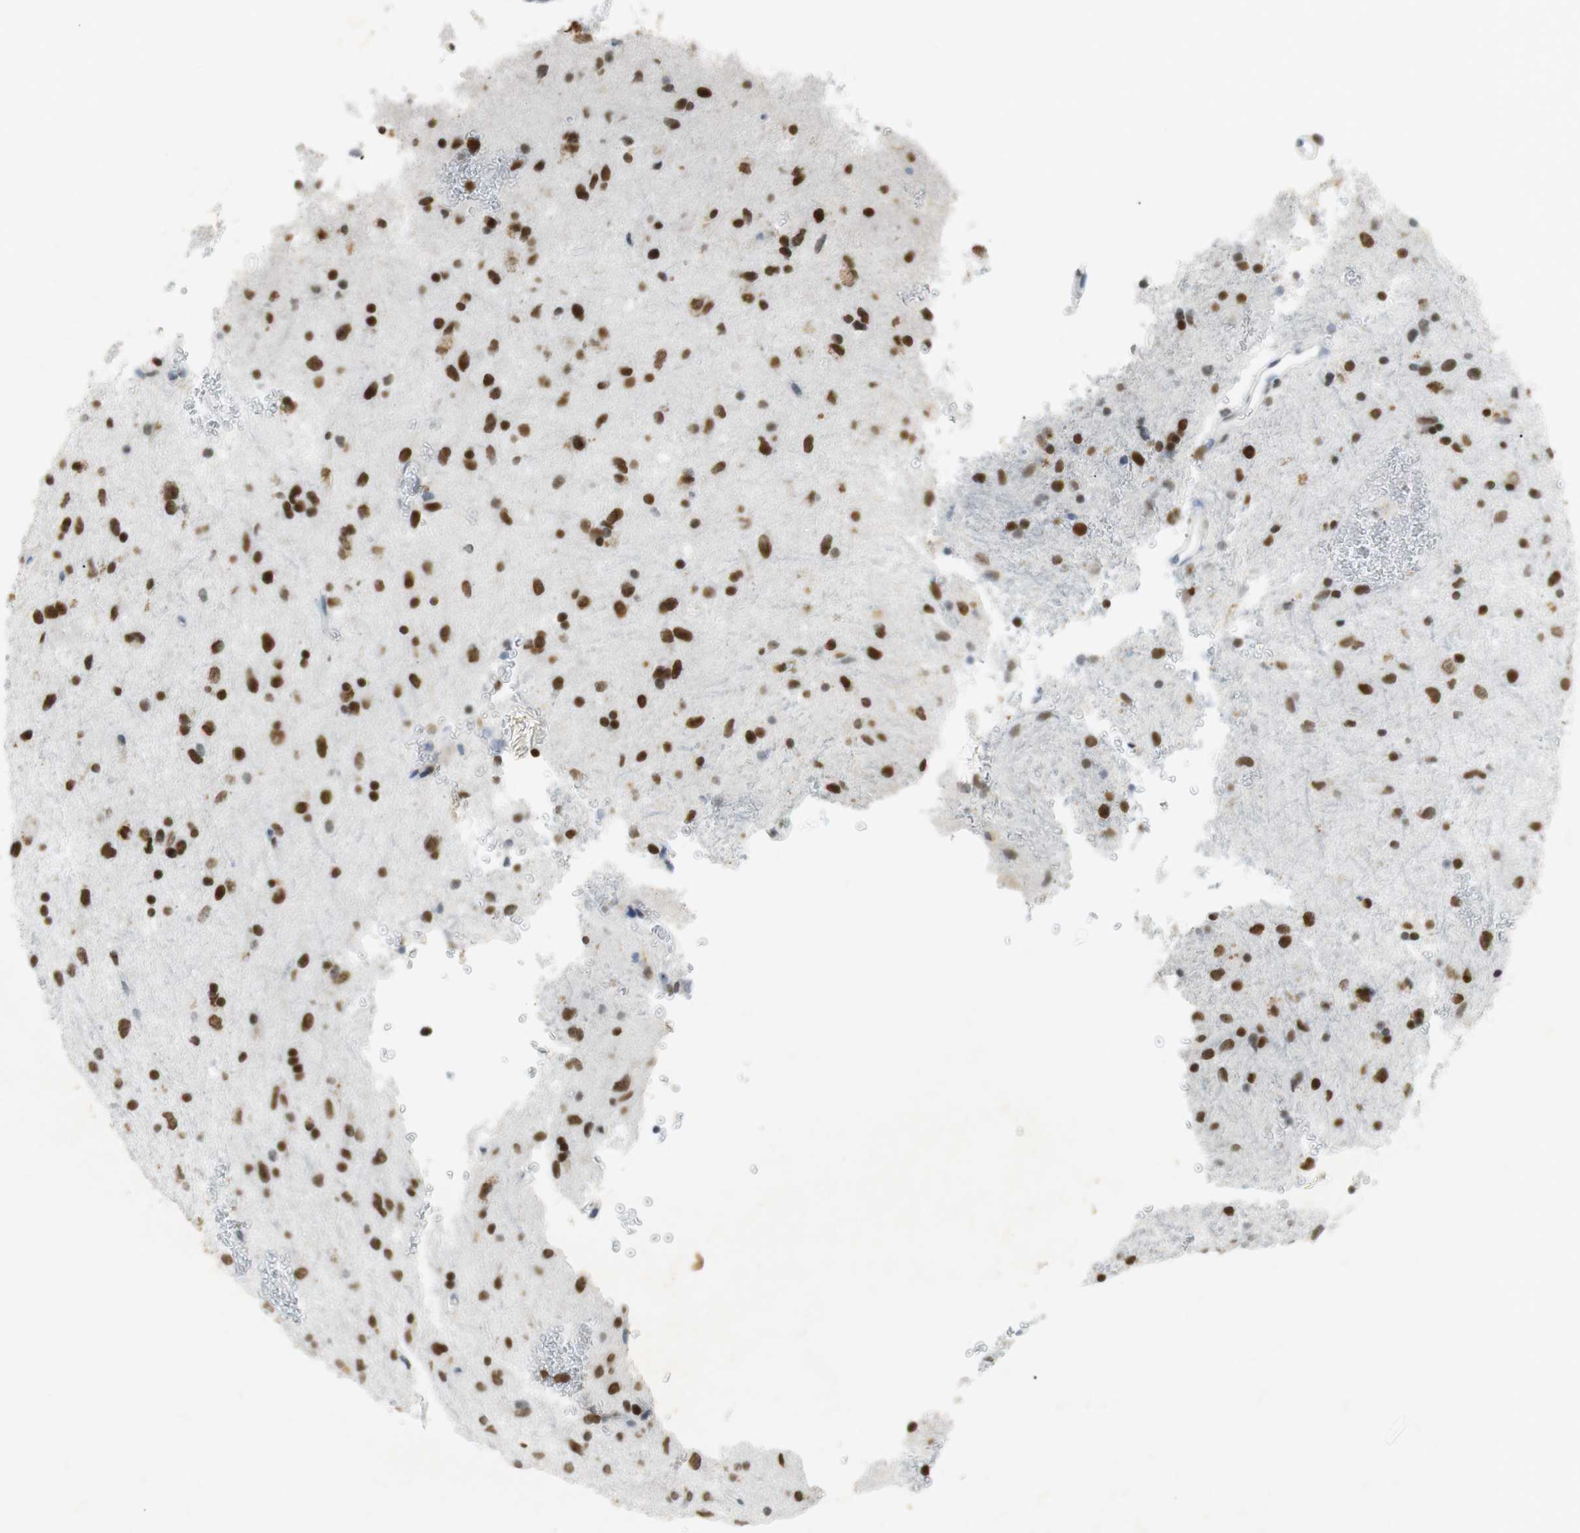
{"staining": {"intensity": "strong", "quantity": ">75%", "location": "nuclear"}, "tissue": "glioma", "cell_type": "Tumor cells", "image_type": "cancer", "snomed": [{"axis": "morphology", "description": "Glioma, malignant, Low grade"}, {"axis": "topography", "description": "Brain"}], "caption": "Immunohistochemistry (IHC) photomicrograph of neoplastic tissue: malignant glioma (low-grade) stained using immunohistochemistry (IHC) reveals high levels of strong protein expression localized specifically in the nuclear of tumor cells, appearing as a nuclear brown color.", "gene": "BMI1", "patient": {"sex": "male", "age": 77}}